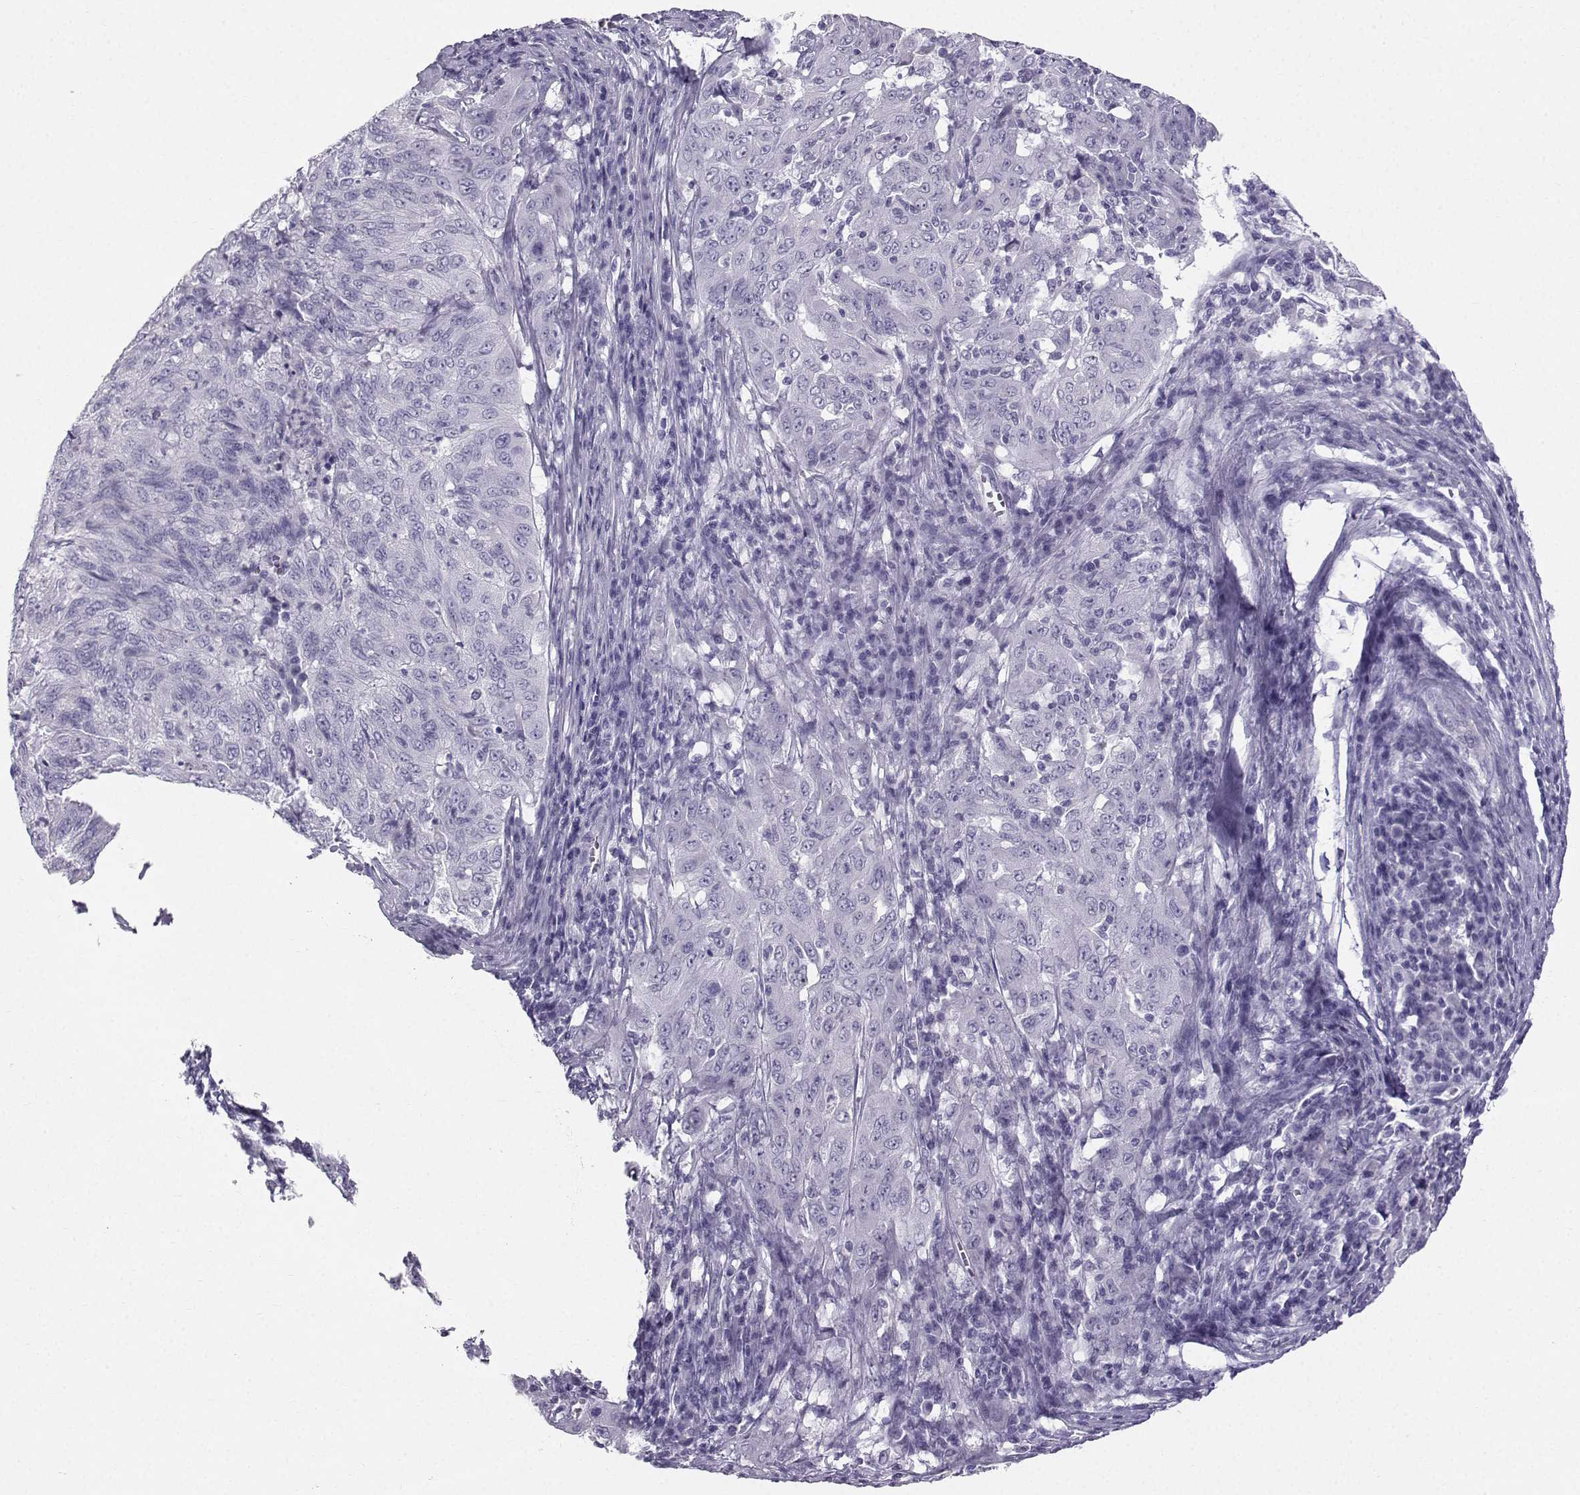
{"staining": {"intensity": "negative", "quantity": "none", "location": "none"}, "tissue": "pancreatic cancer", "cell_type": "Tumor cells", "image_type": "cancer", "snomed": [{"axis": "morphology", "description": "Adenocarcinoma, NOS"}, {"axis": "topography", "description": "Pancreas"}], "caption": "High magnification brightfield microscopy of pancreatic cancer stained with DAB (3,3'-diaminobenzidine) (brown) and counterstained with hematoxylin (blue): tumor cells show no significant expression. (Brightfield microscopy of DAB IHC at high magnification).", "gene": "IQCD", "patient": {"sex": "male", "age": 63}}